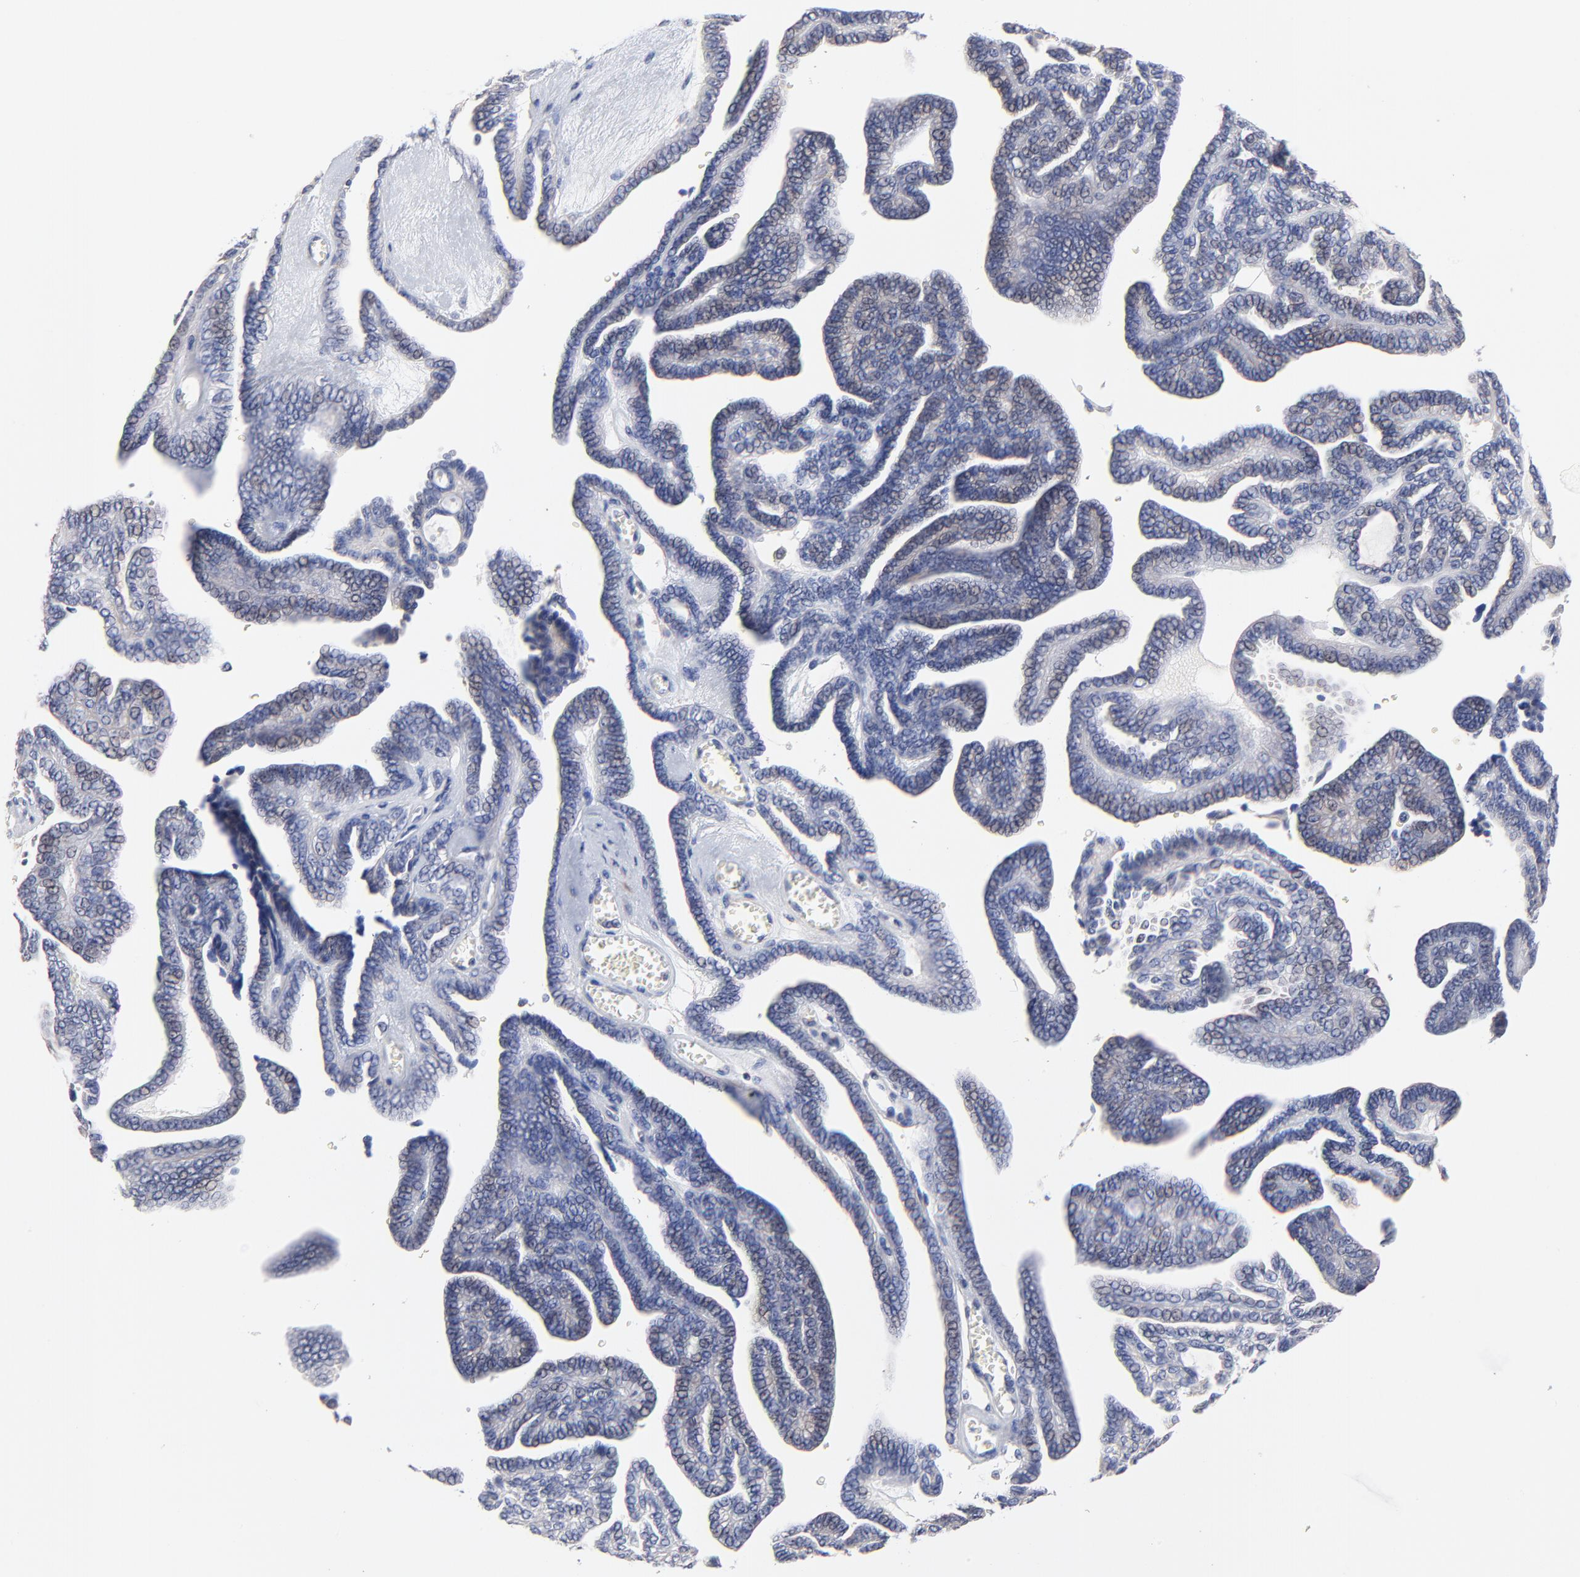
{"staining": {"intensity": "weak", "quantity": "<25%", "location": "cytoplasmic/membranous"}, "tissue": "ovarian cancer", "cell_type": "Tumor cells", "image_type": "cancer", "snomed": [{"axis": "morphology", "description": "Cystadenocarcinoma, serous, NOS"}, {"axis": "topography", "description": "Ovary"}], "caption": "This is an immunohistochemistry (IHC) micrograph of human ovarian serous cystadenocarcinoma. There is no positivity in tumor cells.", "gene": "TWNK", "patient": {"sex": "female", "age": 71}}